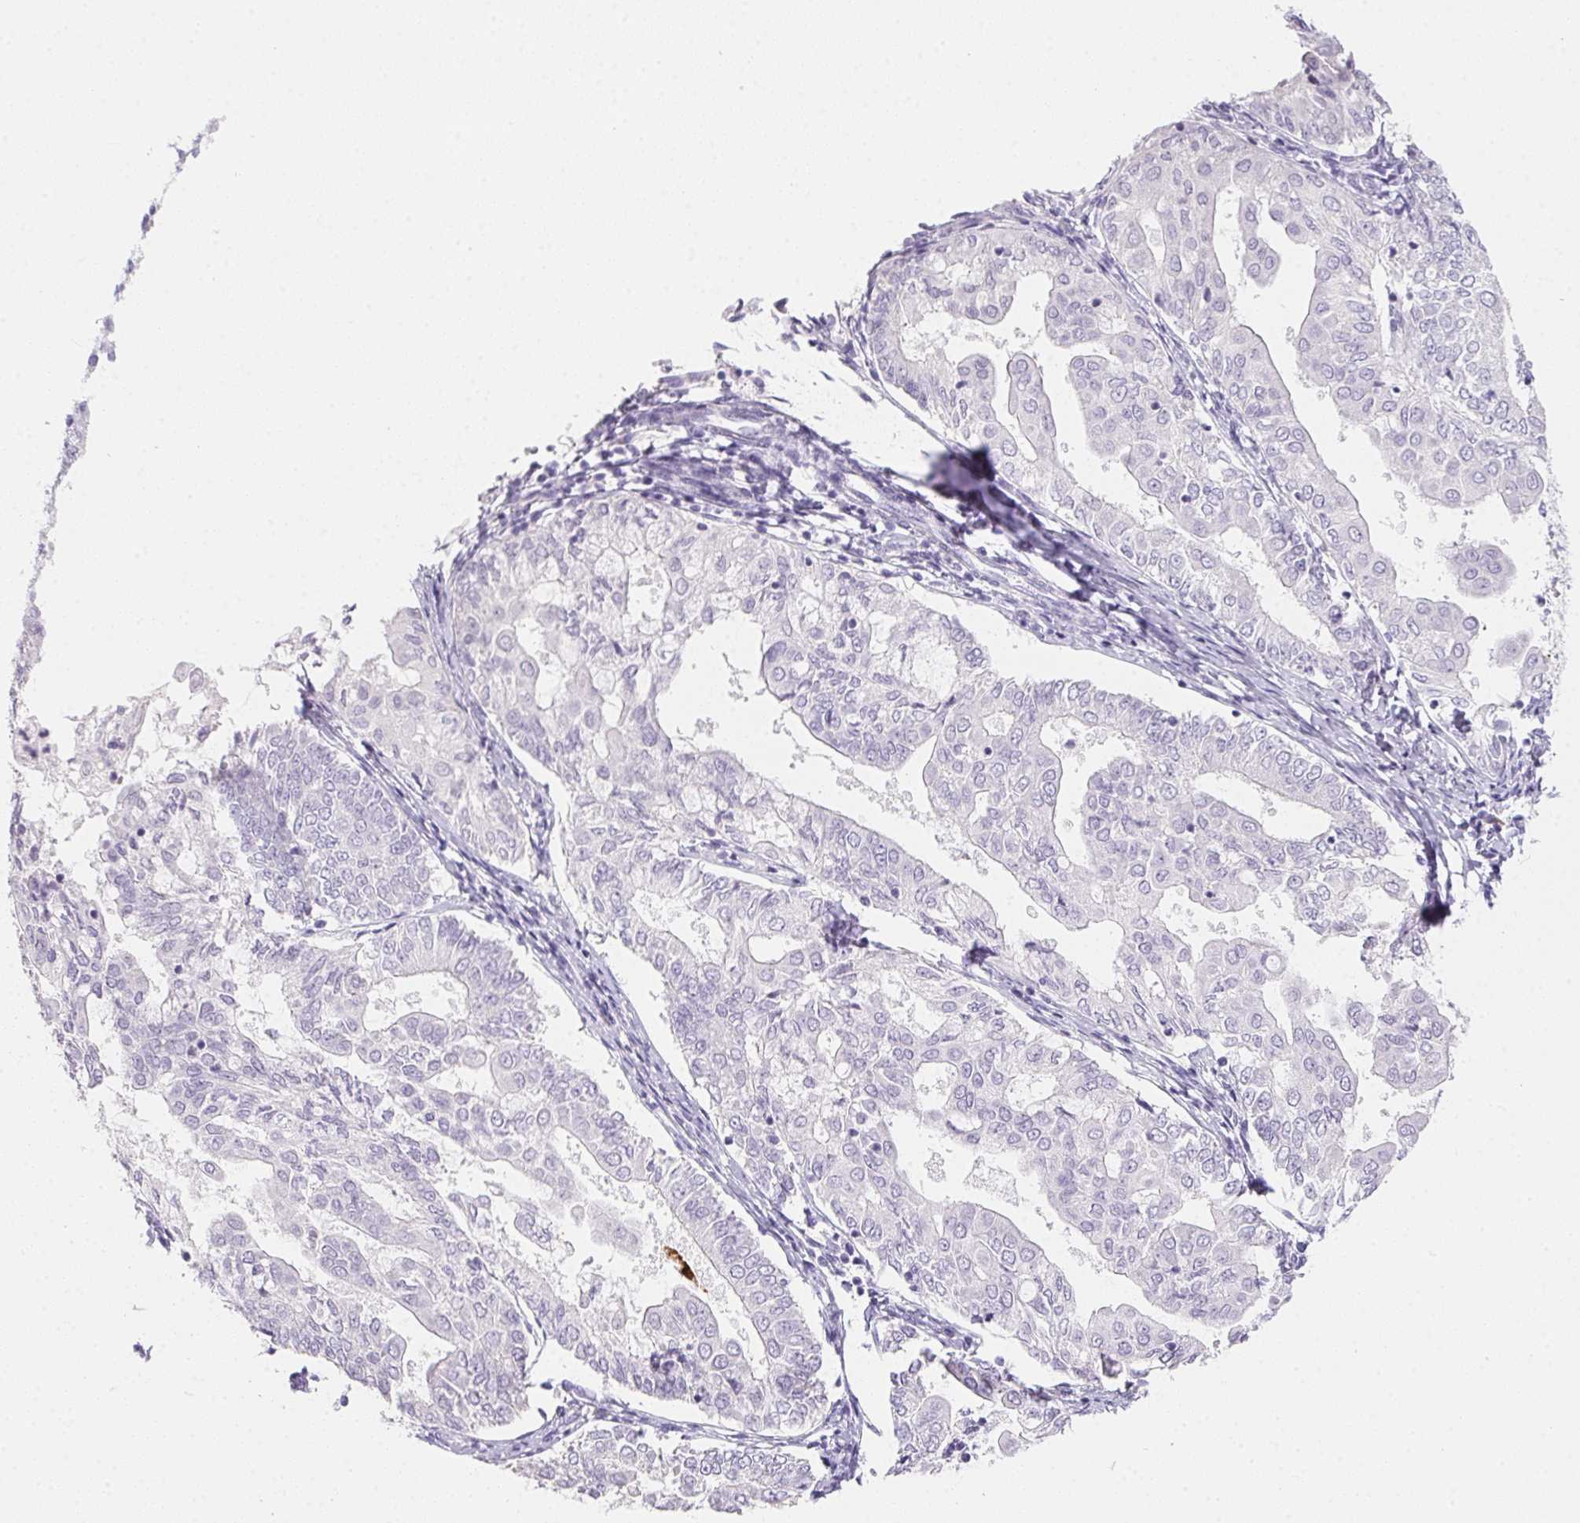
{"staining": {"intensity": "negative", "quantity": "none", "location": "none"}, "tissue": "endometrial cancer", "cell_type": "Tumor cells", "image_type": "cancer", "snomed": [{"axis": "morphology", "description": "Adenocarcinoma, NOS"}, {"axis": "topography", "description": "Endometrium"}], "caption": "Micrograph shows no protein expression in tumor cells of adenocarcinoma (endometrial) tissue.", "gene": "MYL4", "patient": {"sex": "female", "age": 68}}